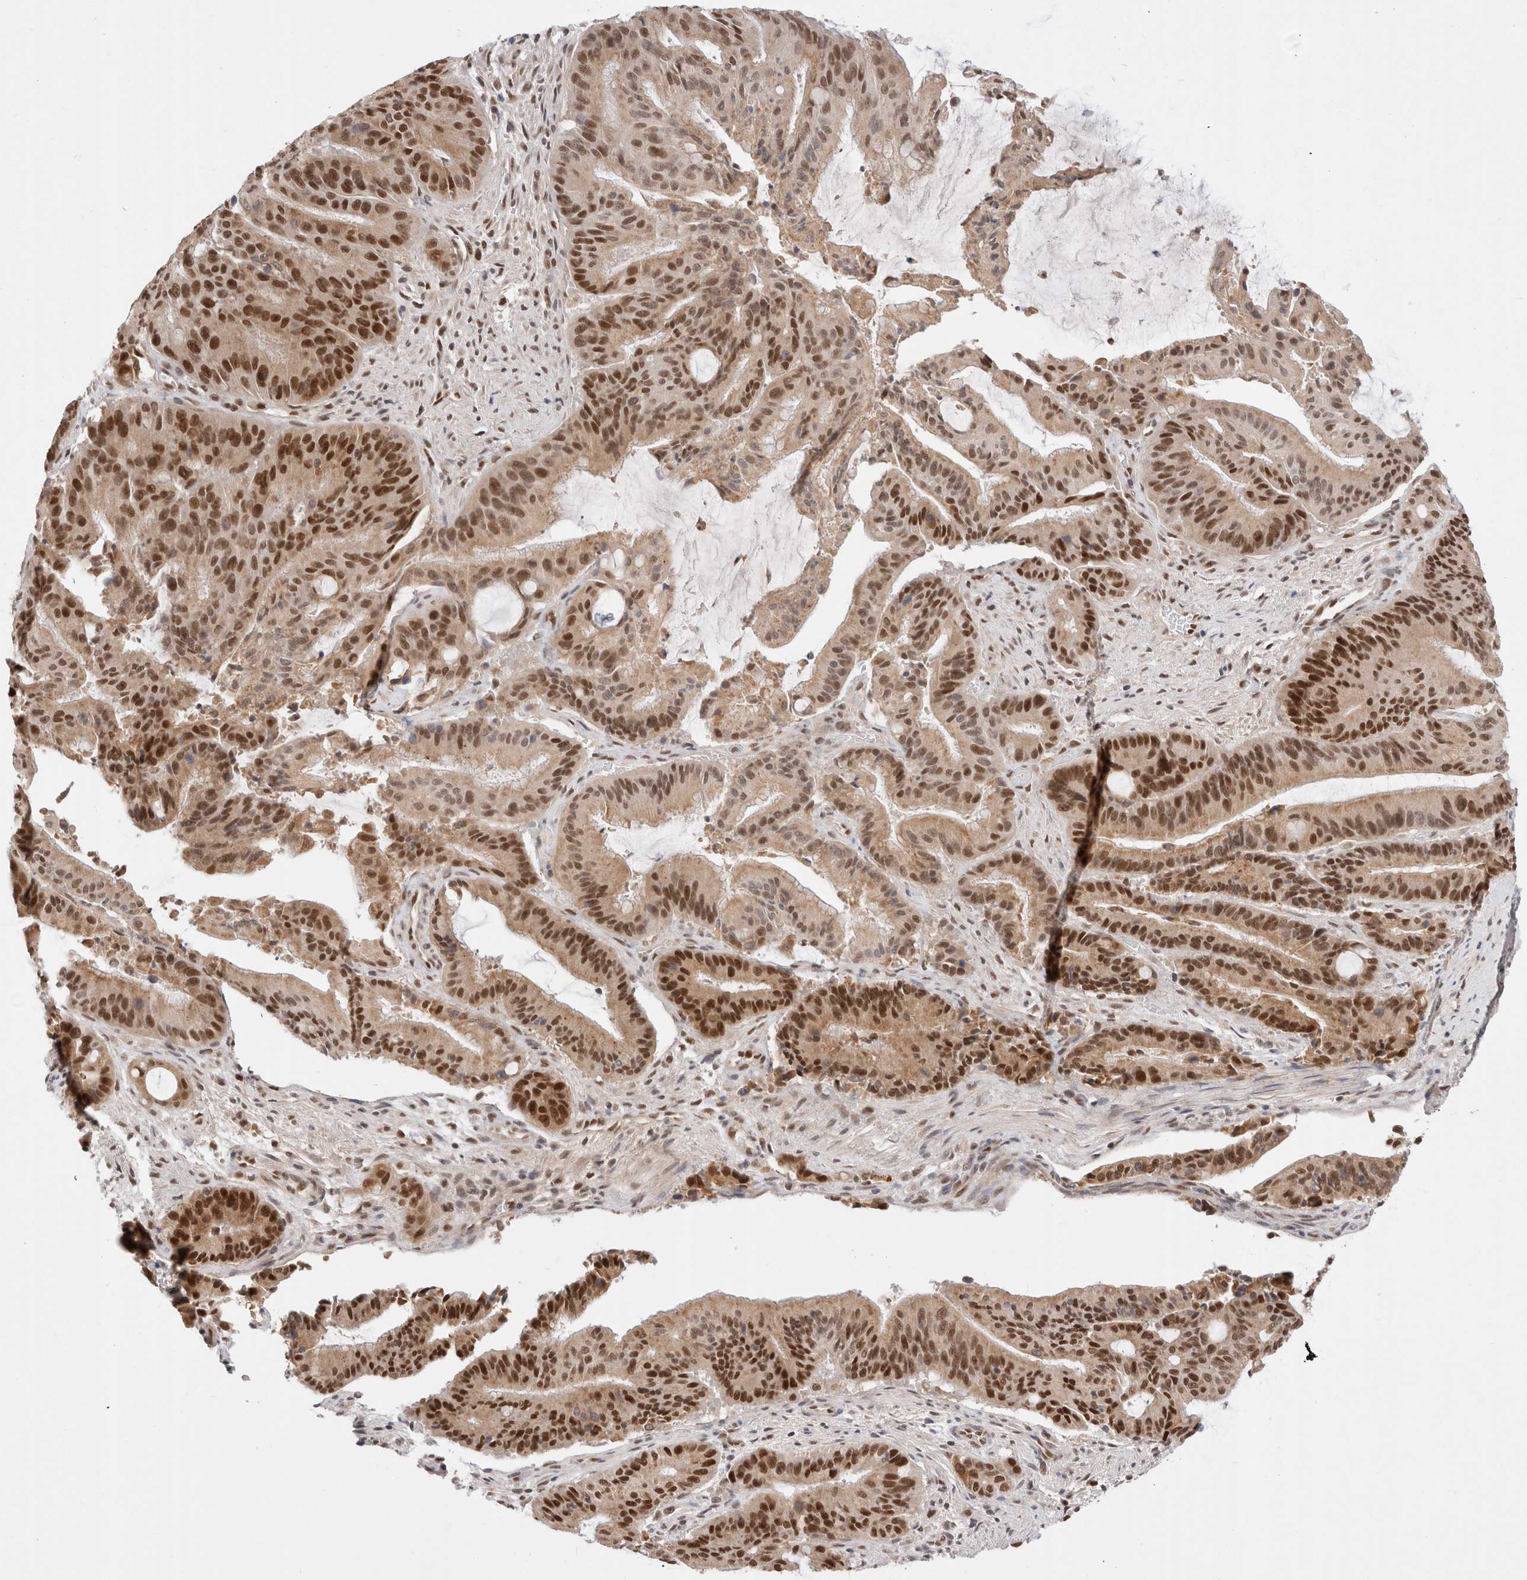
{"staining": {"intensity": "strong", "quantity": ">75%", "location": "nuclear"}, "tissue": "liver cancer", "cell_type": "Tumor cells", "image_type": "cancer", "snomed": [{"axis": "morphology", "description": "Normal tissue, NOS"}, {"axis": "morphology", "description": "Cholangiocarcinoma"}, {"axis": "topography", "description": "Liver"}, {"axis": "topography", "description": "Peripheral nerve tissue"}], "caption": "There is high levels of strong nuclear expression in tumor cells of cholangiocarcinoma (liver), as demonstrated by immunohistochemical staining (brown color).", "gene": "GTF2I", "patient": {"sex": "female", "age": 73}}